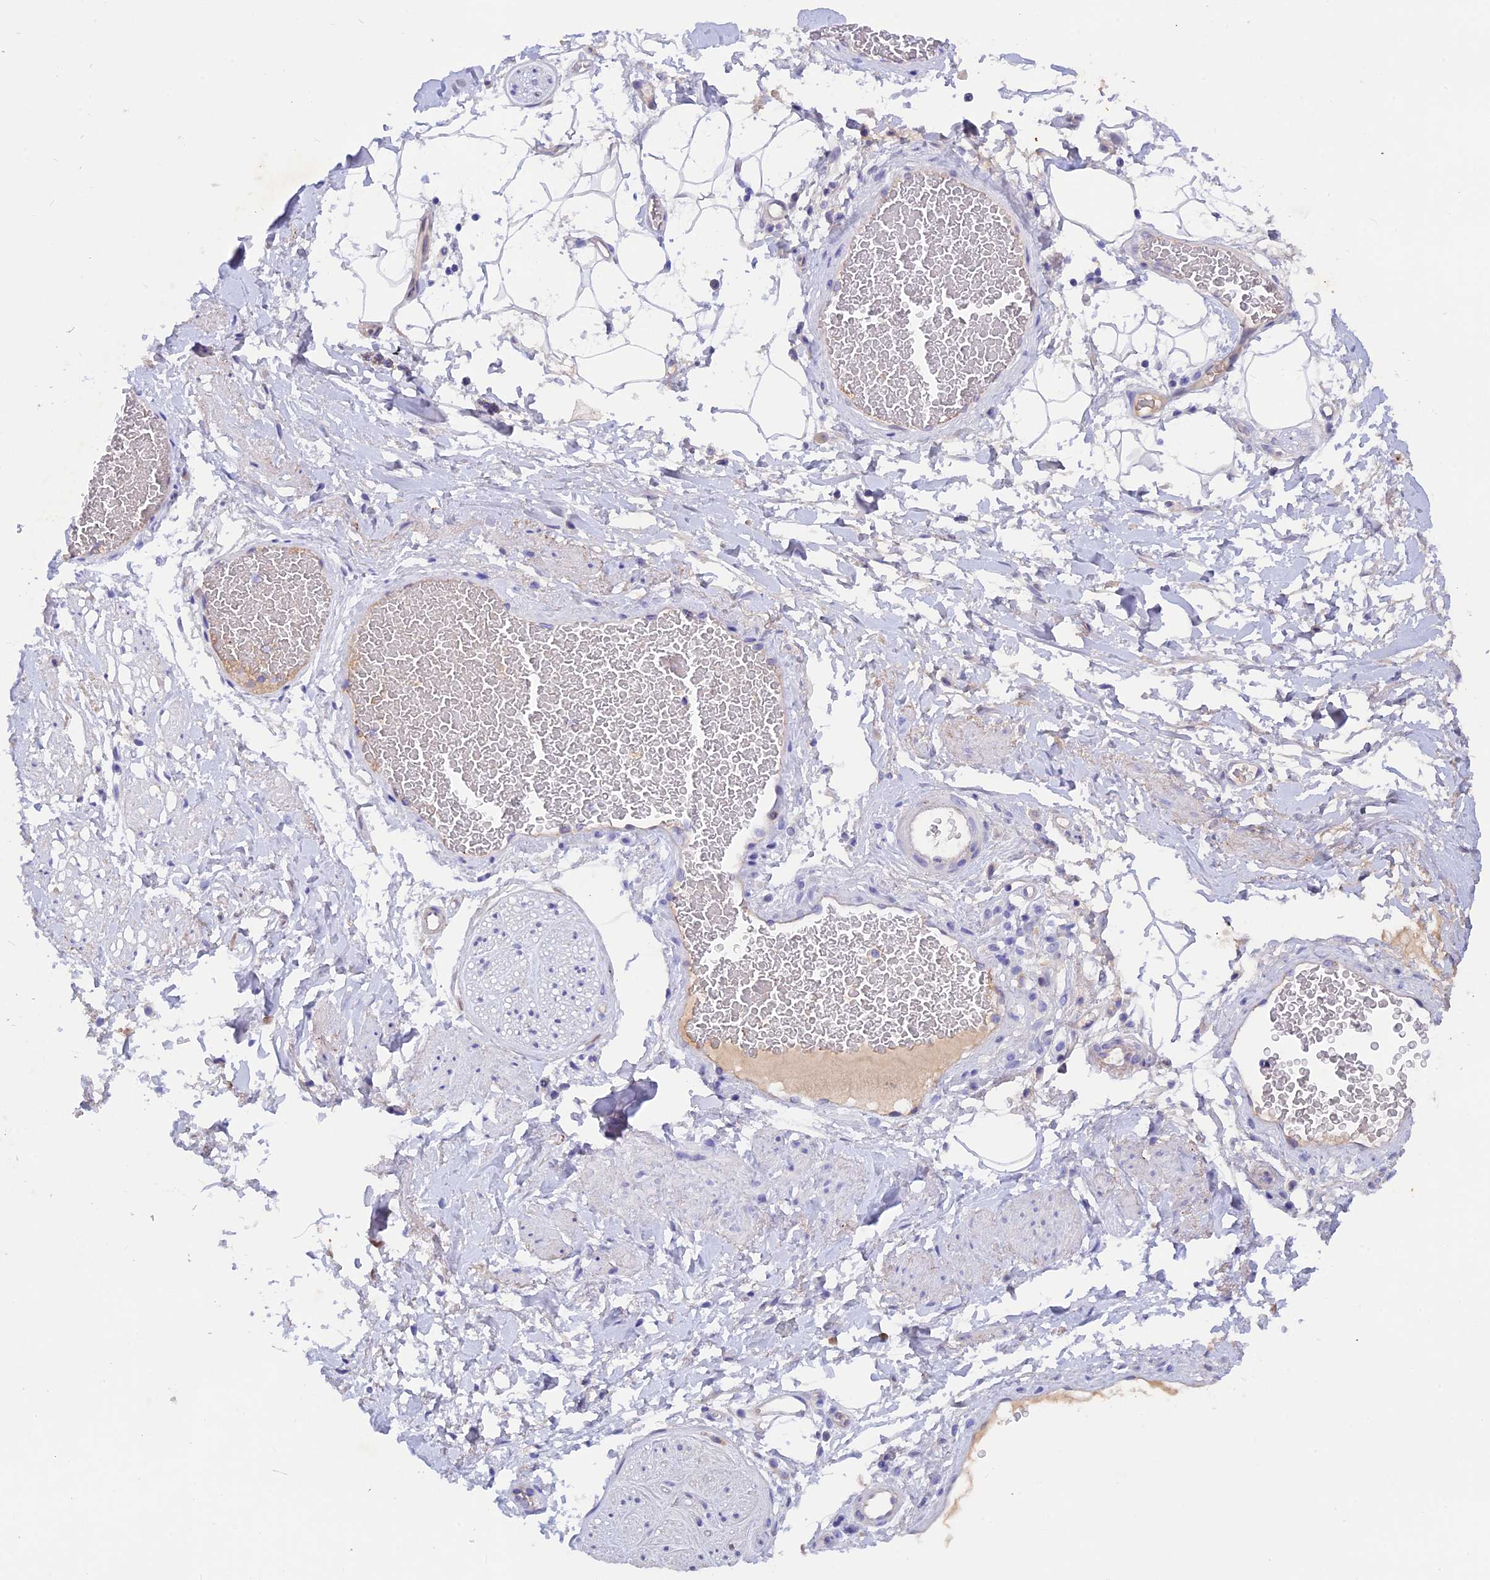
{"staining": {"intensity": "negative", "quantity": "none", "location": "none"}, "tissue": "adipose tissue", "cell_type": "Adipocytes", "image_type": "normal", "snomed": [{"axis": "morphology", "description": "Normal tissue, NOS"}, {"axis": "morphology", "description": "Adenocarcinoma, NOS"}, {"axis": "topography", "description": "Rectum"}, {"axis": "topography", "description": "Vagina"}, {"axis": "topography", "description": "Peripheral nerve tissue"}], "caption": "This is a photomicrograph of IHC staining of normal adipose tissue, which shows no staining in adipocytes. Brightfield microscopy of immunohistochemistry (IHC) stained with DAB (brown) and hematoxylin (blue), captured at high magnification.", "gene": "GK5", "patient": {"sex": "female", "age": 71}}